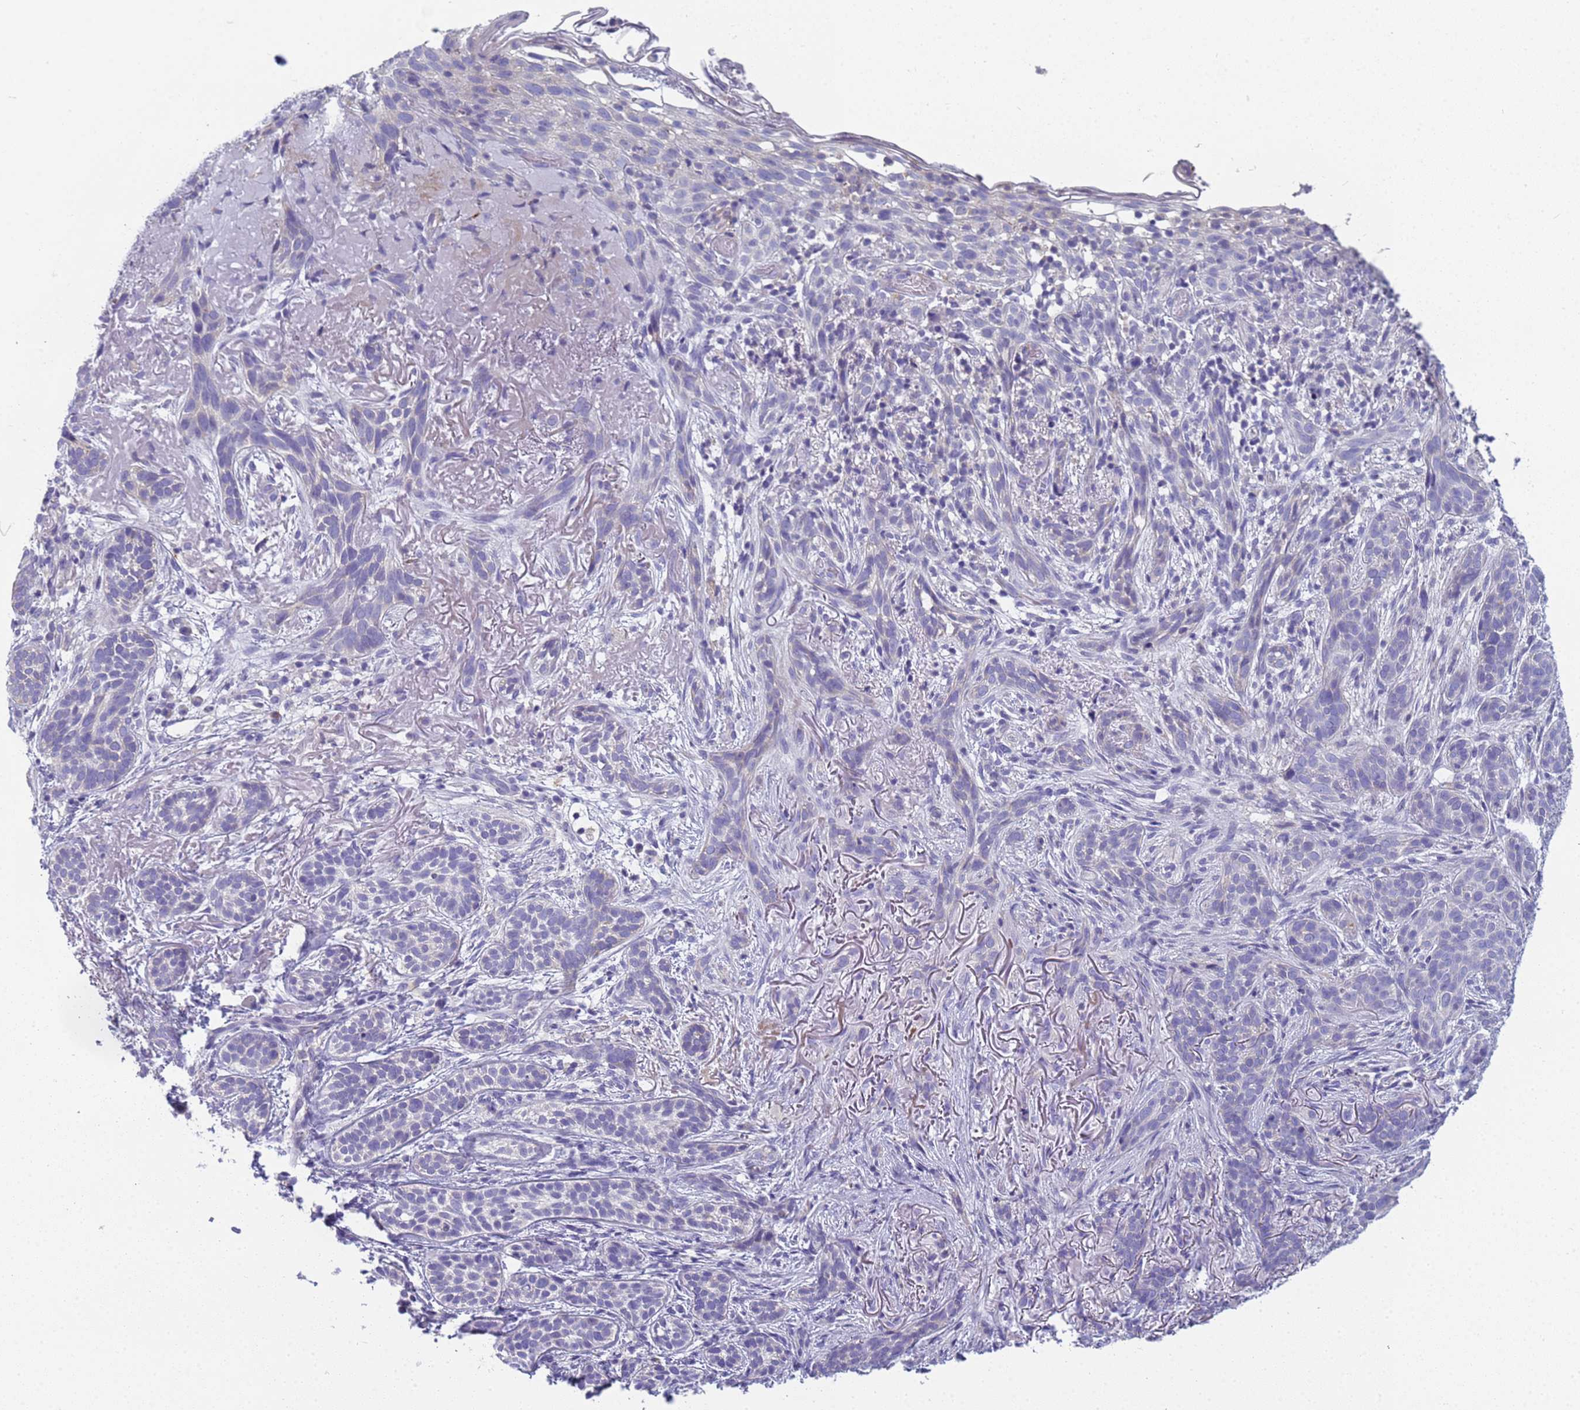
{"staining": {"intensity": "negative", "quantity": "none", "location": "none"}, "tissue": "skin cancer", "cell_type": "Tumor cells", "image_type": "cancer", "snomed": [{"axis": "morphology", "description": "Basal cell carcinoma"}, {"axis": "topography", "description": "Skin"}], "caption": "This is an immunohistochemistry (IHC) photomicrograph of basal cell carcinoma (skin). There is no positivity in tumor cells.", "gene": "CR1", "patient": {"sex": "male", "age": 71}}